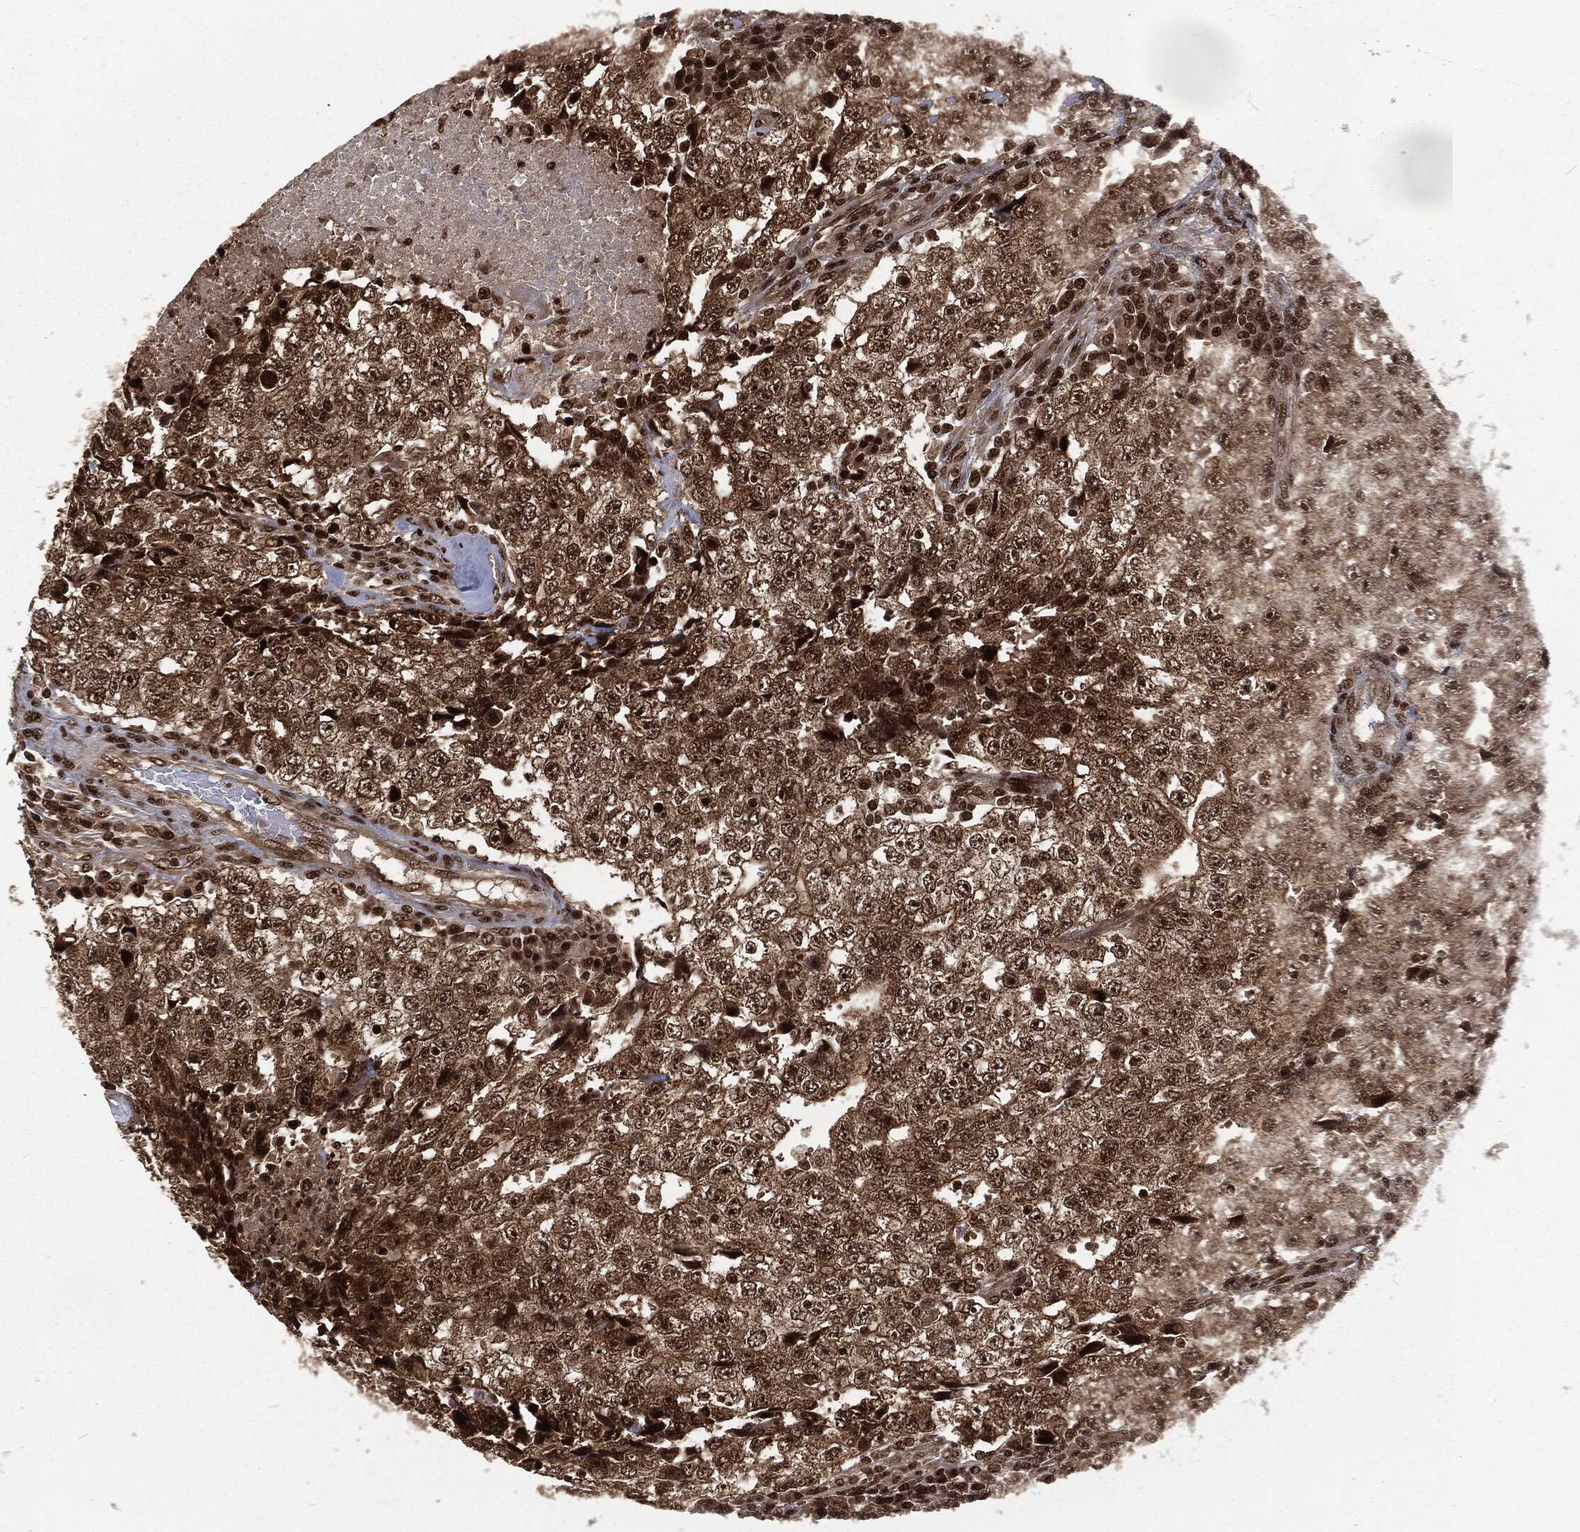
{"staining": {"intensity": "strong", "quantity": "<25%", "location": "cytoplasmic/membranous,nuclear"}, "tissue": "testis cancer", "cell_type": "Tumor cells", "image_type": "cancer", "snomed": [{"axis": "morphology", "description": "Necrosis, NOS"}, {"axis": "morphology", "description": "Carcinoma, Embryonal, NOS"}, {"axis": "topography", "description": "Testis"}], "caption": "Human testis embryonal carcinoma stained for a protein (brown) demonstrates strong cytoplasmic/membranous and nuclear positive expression in about <25% of tumor cells.", "gene": "NGRN", "patient": {"sex": "male", "age": 19}}